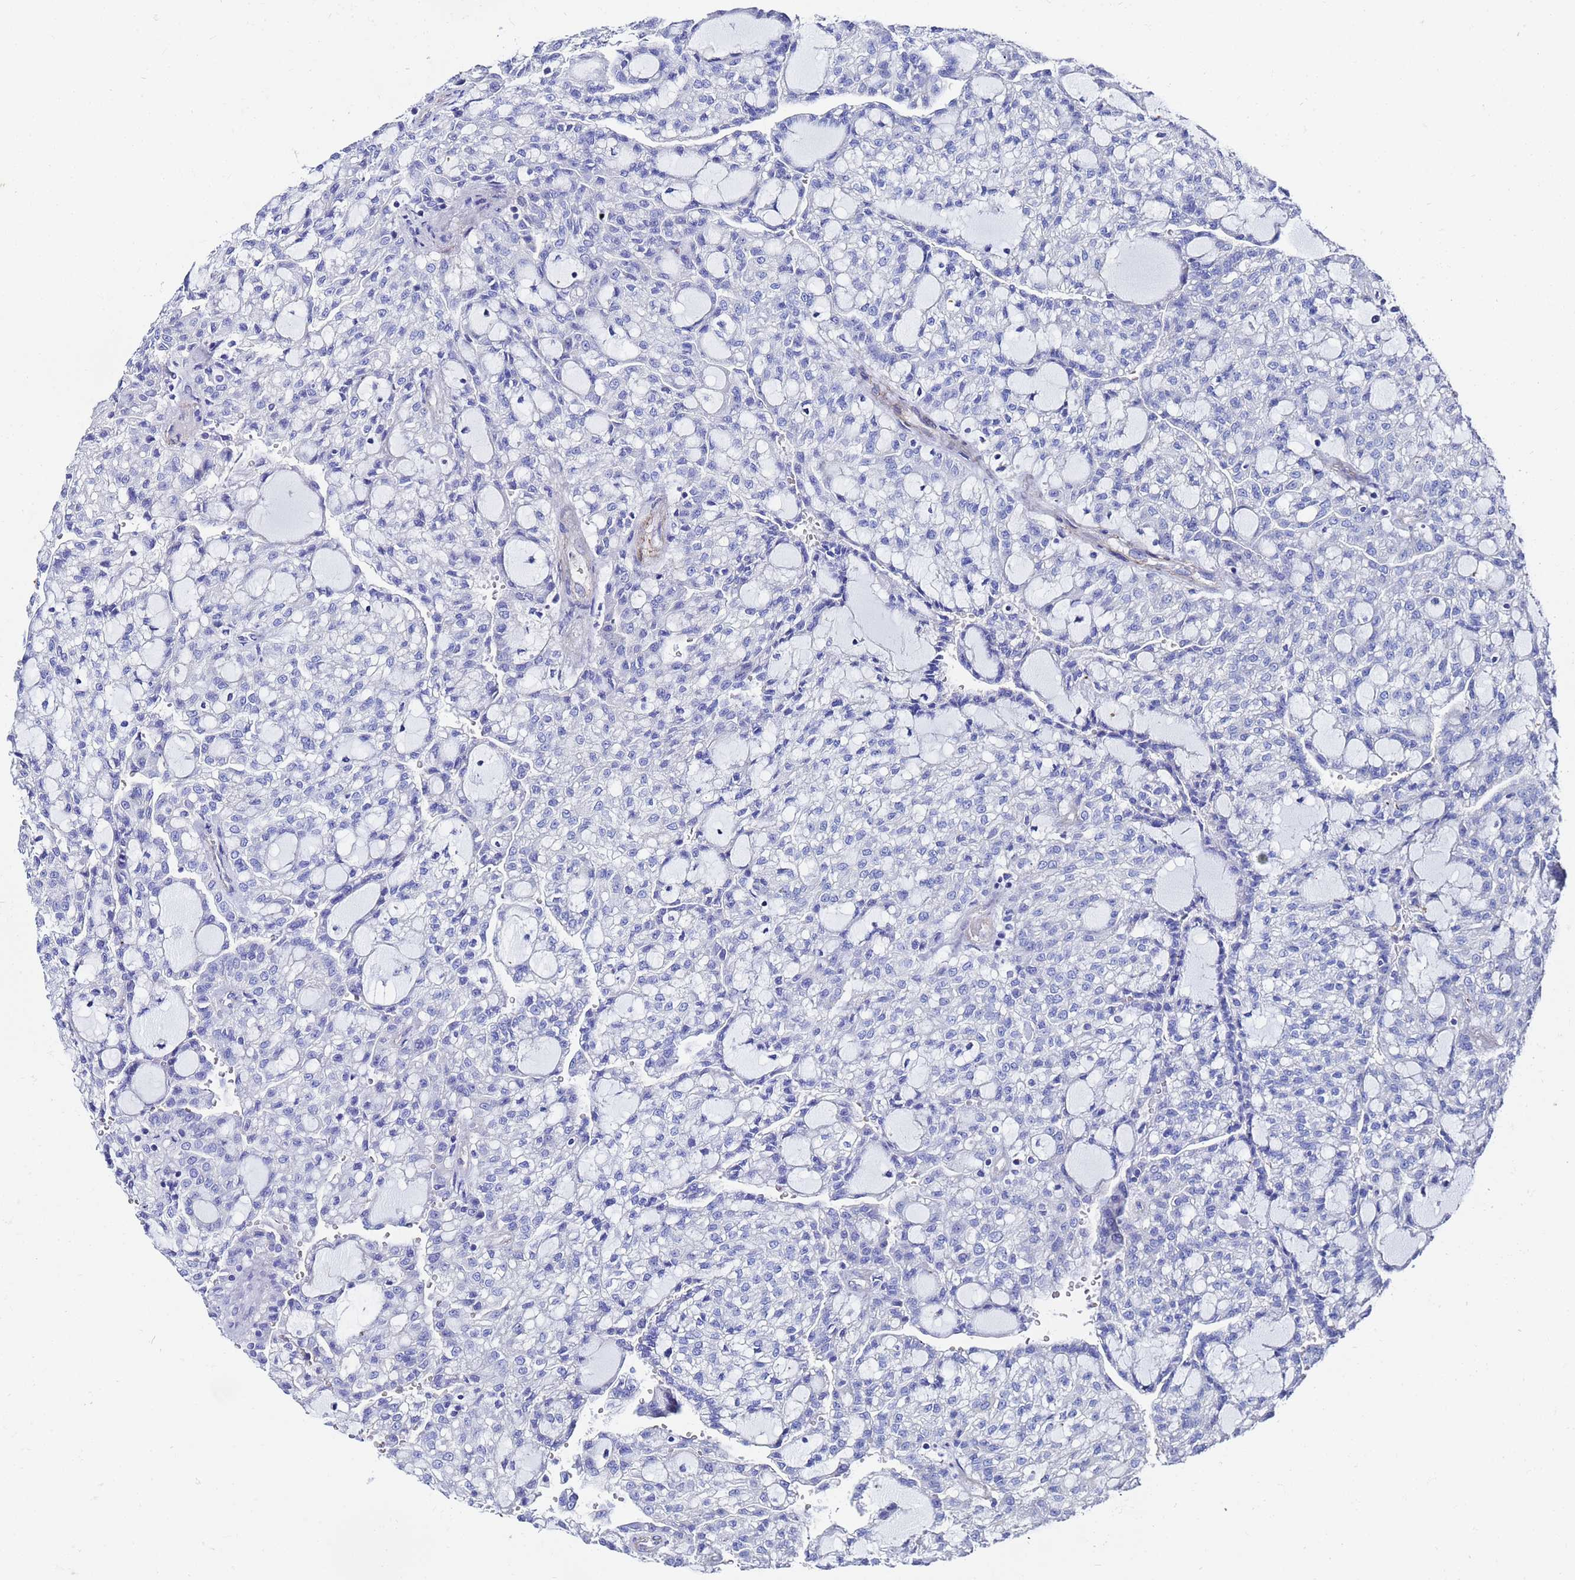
{"staining": {"intensity": "negative", "quantity": "none", "location": "none"}, "tissue": "renal cancer", "cell_type": "Tumor cells", "image_type": "cancer", "snomed": [{"axis": "morphology", "description": "Adenocarcinoma, NOS"}, {"axis": "topography", "description": "Kidney"}], "caption": "DAB (3,3'-diaminobenzidine) immunohistochemical staining of renal adenocarcinoma exhibits no significant expression in tumor cells.", "gene": "RAB39B", "patient": {"sex": "male", "age": 63}}